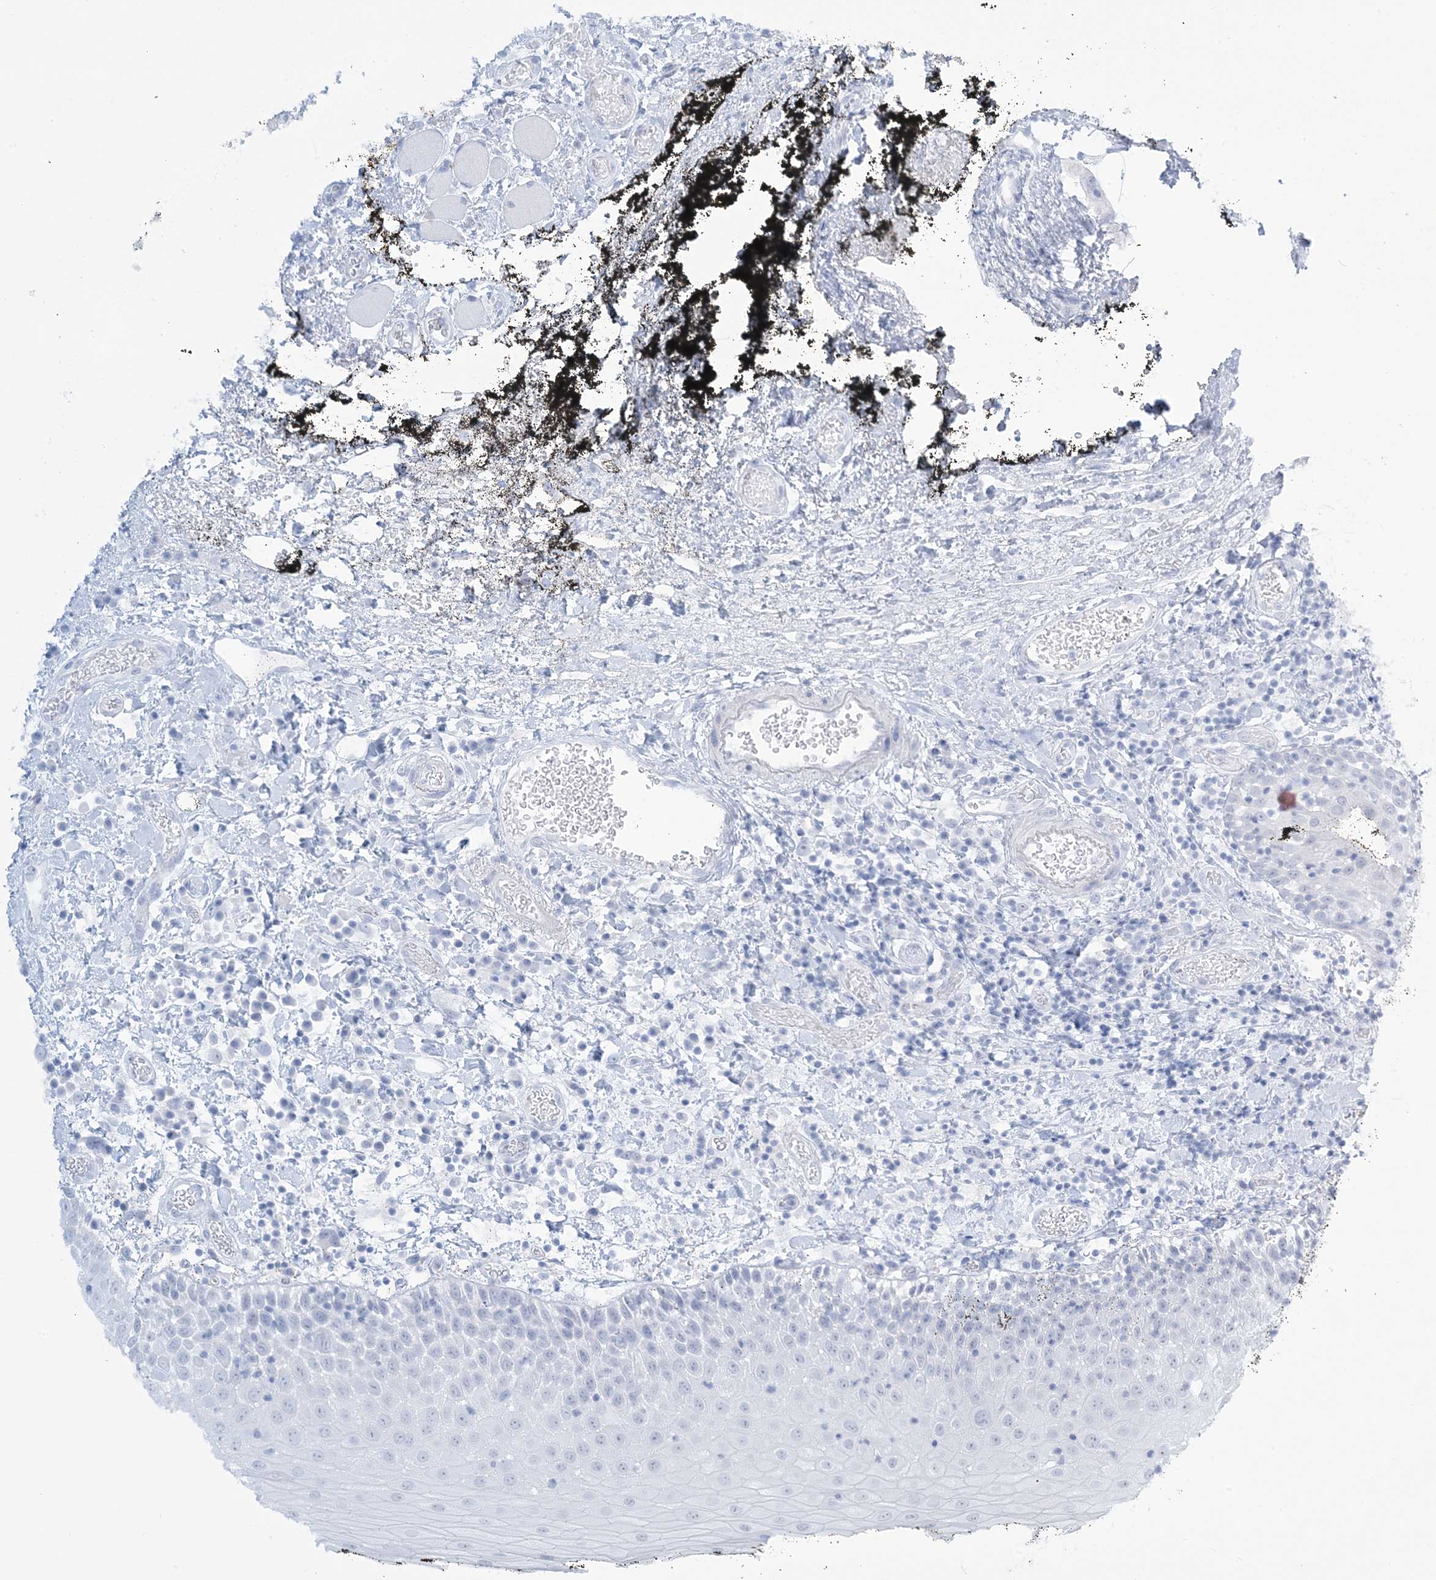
{"staining": {"intensity": "negative", "quantity": "none", "location": "none"}, "tissue": "oral mucosa", "cell_type": "Squamous epithelial cells", "image_type": "normal", "snomed": [{"axis": "morphology", "description": "Normal tissue, NOS"}, {"axis": "topography", "description": "Oral tissue"}], "caption": "Oral mucosa was stained to show a protein in brown. There is no significant staining in squamous epithelial cells. (DAB IHC with hematoxylin counter stain).", "gene": "AGXT", "patient": {"sex": "male", "age": 74}}